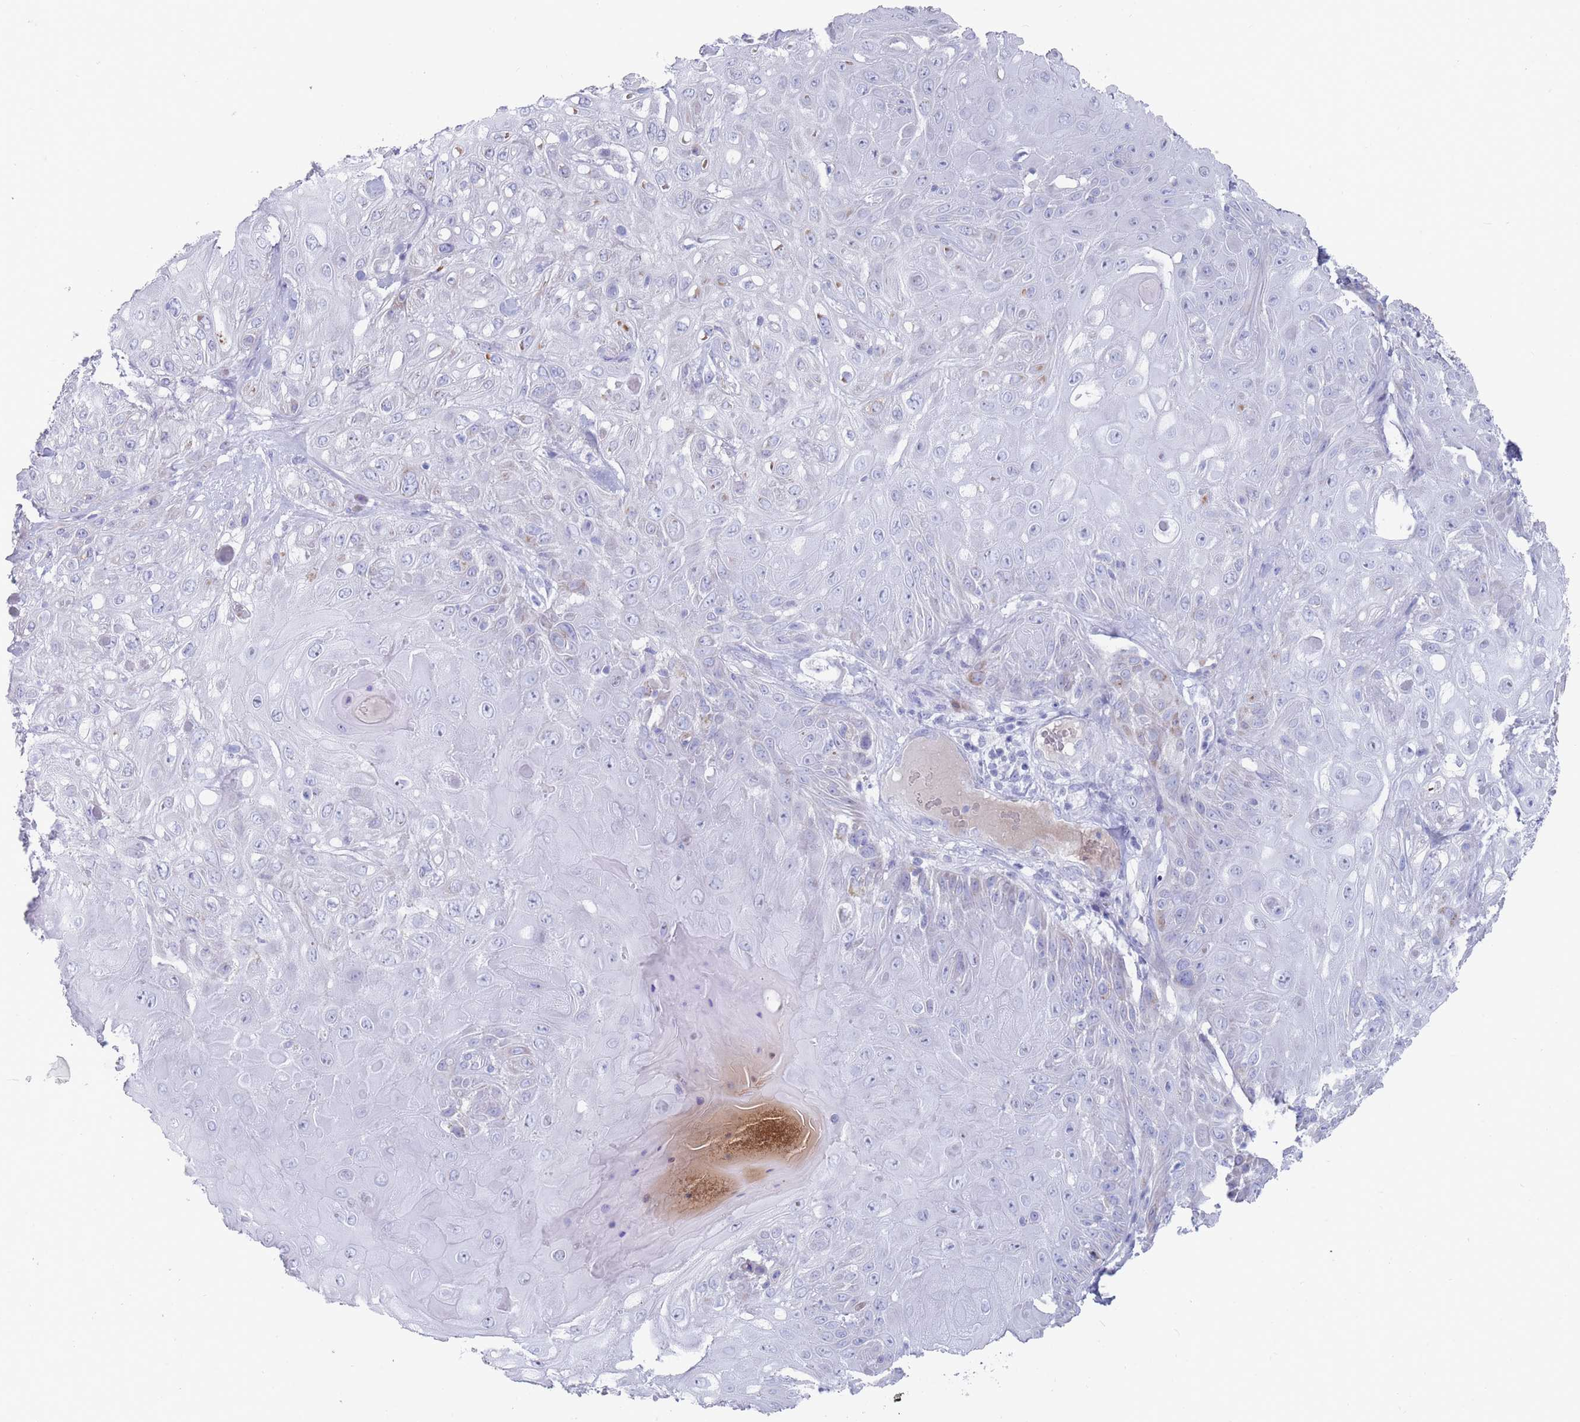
{"staining": {"intensity": "negative", "quantity": "none", "location": "none"}, "tissue": "skin cancer", "cell_type": "Tumor cells", "image_type": "cancer", "snomed": [{"axis": "morphology", "description": "Normal tissue, NOS"}, {"axis": "morphology", "description": "Squamous cell carcinoma, NOS"}, {"axis": "topography", "description": "Skin"}, {"axis": "topography", "description": "Cartilage tissue"}], "caption": "Tumor cells show no significant expression in squamous cell carcinoma (skin). (DAB (3,3'-diaminobenzidine) immunohistochemistry with hematoxylin counter stain).", "gene": "ST8SIA5", "patient": {"sex": "female", "age": 79}}